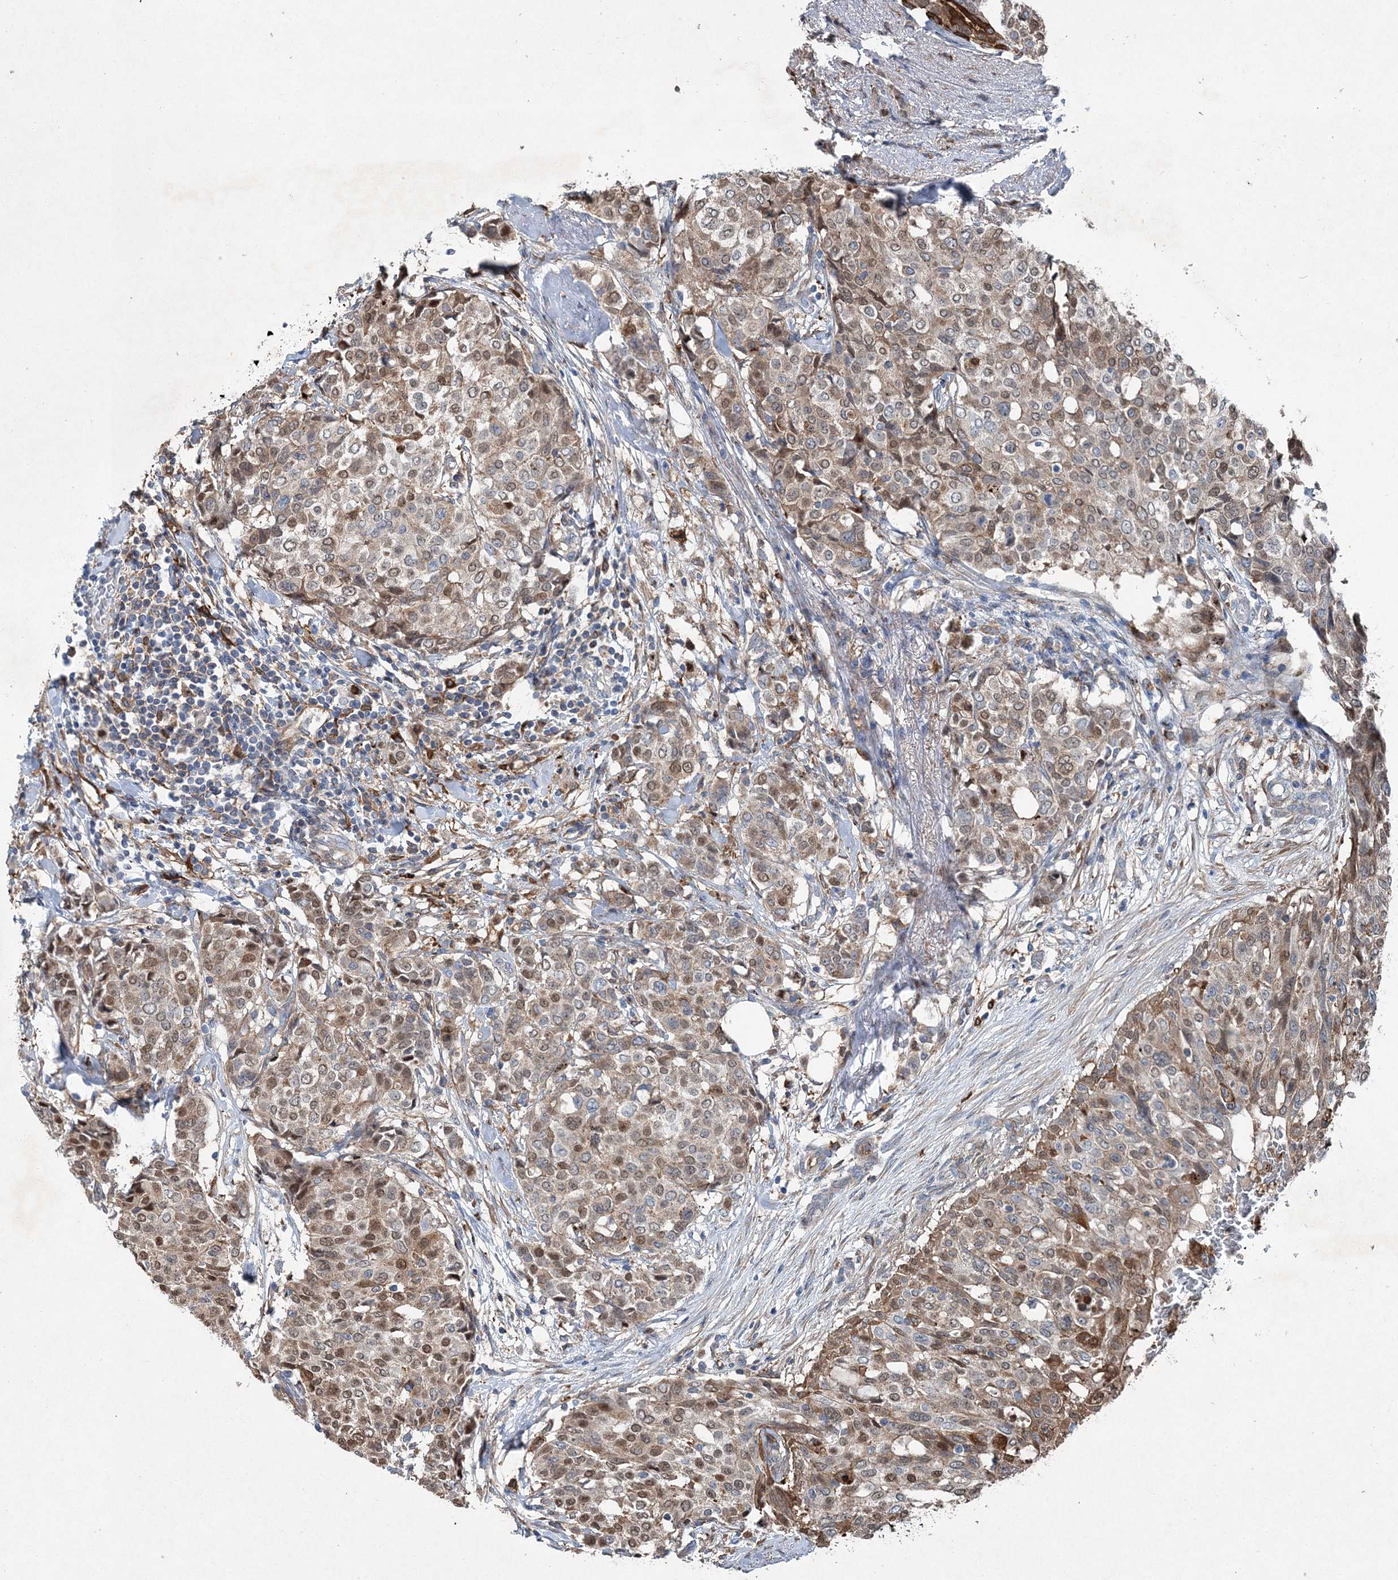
{"staining": {"intensity": "moderate", "quantity": ">75%", "location": "cytoplasmic/membranous,nuclear"}, "tissue": "breast cancer", "cell_type": "Tumor cells", "image_type": "cancer", "snomed": [{"axis": "morphology", "description": "Lobular carcinoma"}, {"axis": "topography", "description": "Breast"}], "caption": "Protein staining of lobular carcinoma (breast) tissue demonstrates moderate cytoplasmic/membranous and nuclear positivity in approximately >75% of tumor cells.", "gene": "SPOPL", "patient": {"sex": "female", "age": 51}}